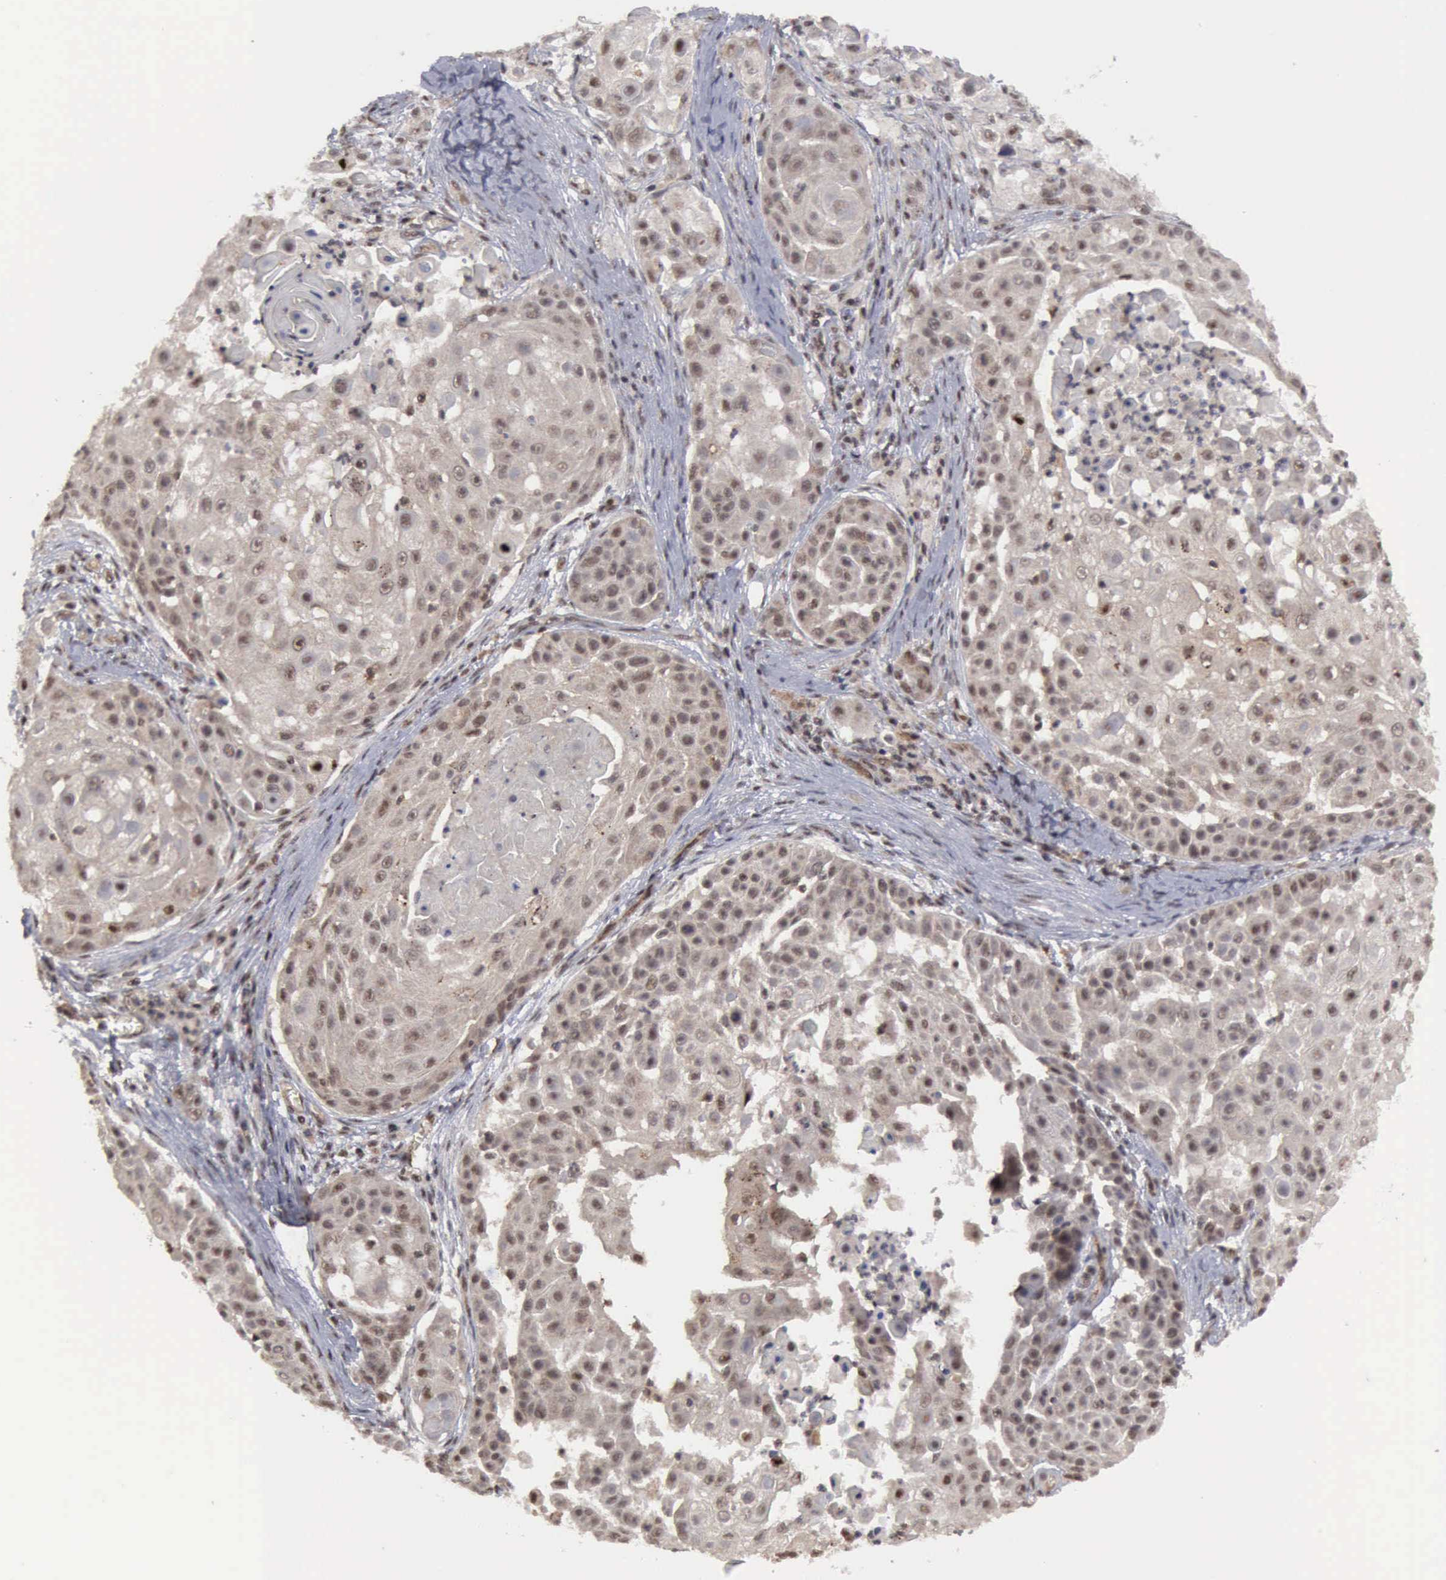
{"staining": {"intensity": "weak", "quantity": "25%-75%", "location": "nuclear"}, "tissue": "skin cancer", "cell_type": "Tumor cells", "image_type": "cancer", "snomed": [{"axis": "morphology", "description": "Squamous cell carcinoma, NOS"}, {"axis": "topography", "description": "Skin"}], "caption": "Skin squamous cell carcinoma stained with immunohistochemistry (IHC) exhibits weak nuclear expression in approximately 25%-75% of tumor cells.", "gene": "CDKN2A", "patient": {"sex": "female", "age": 57}}